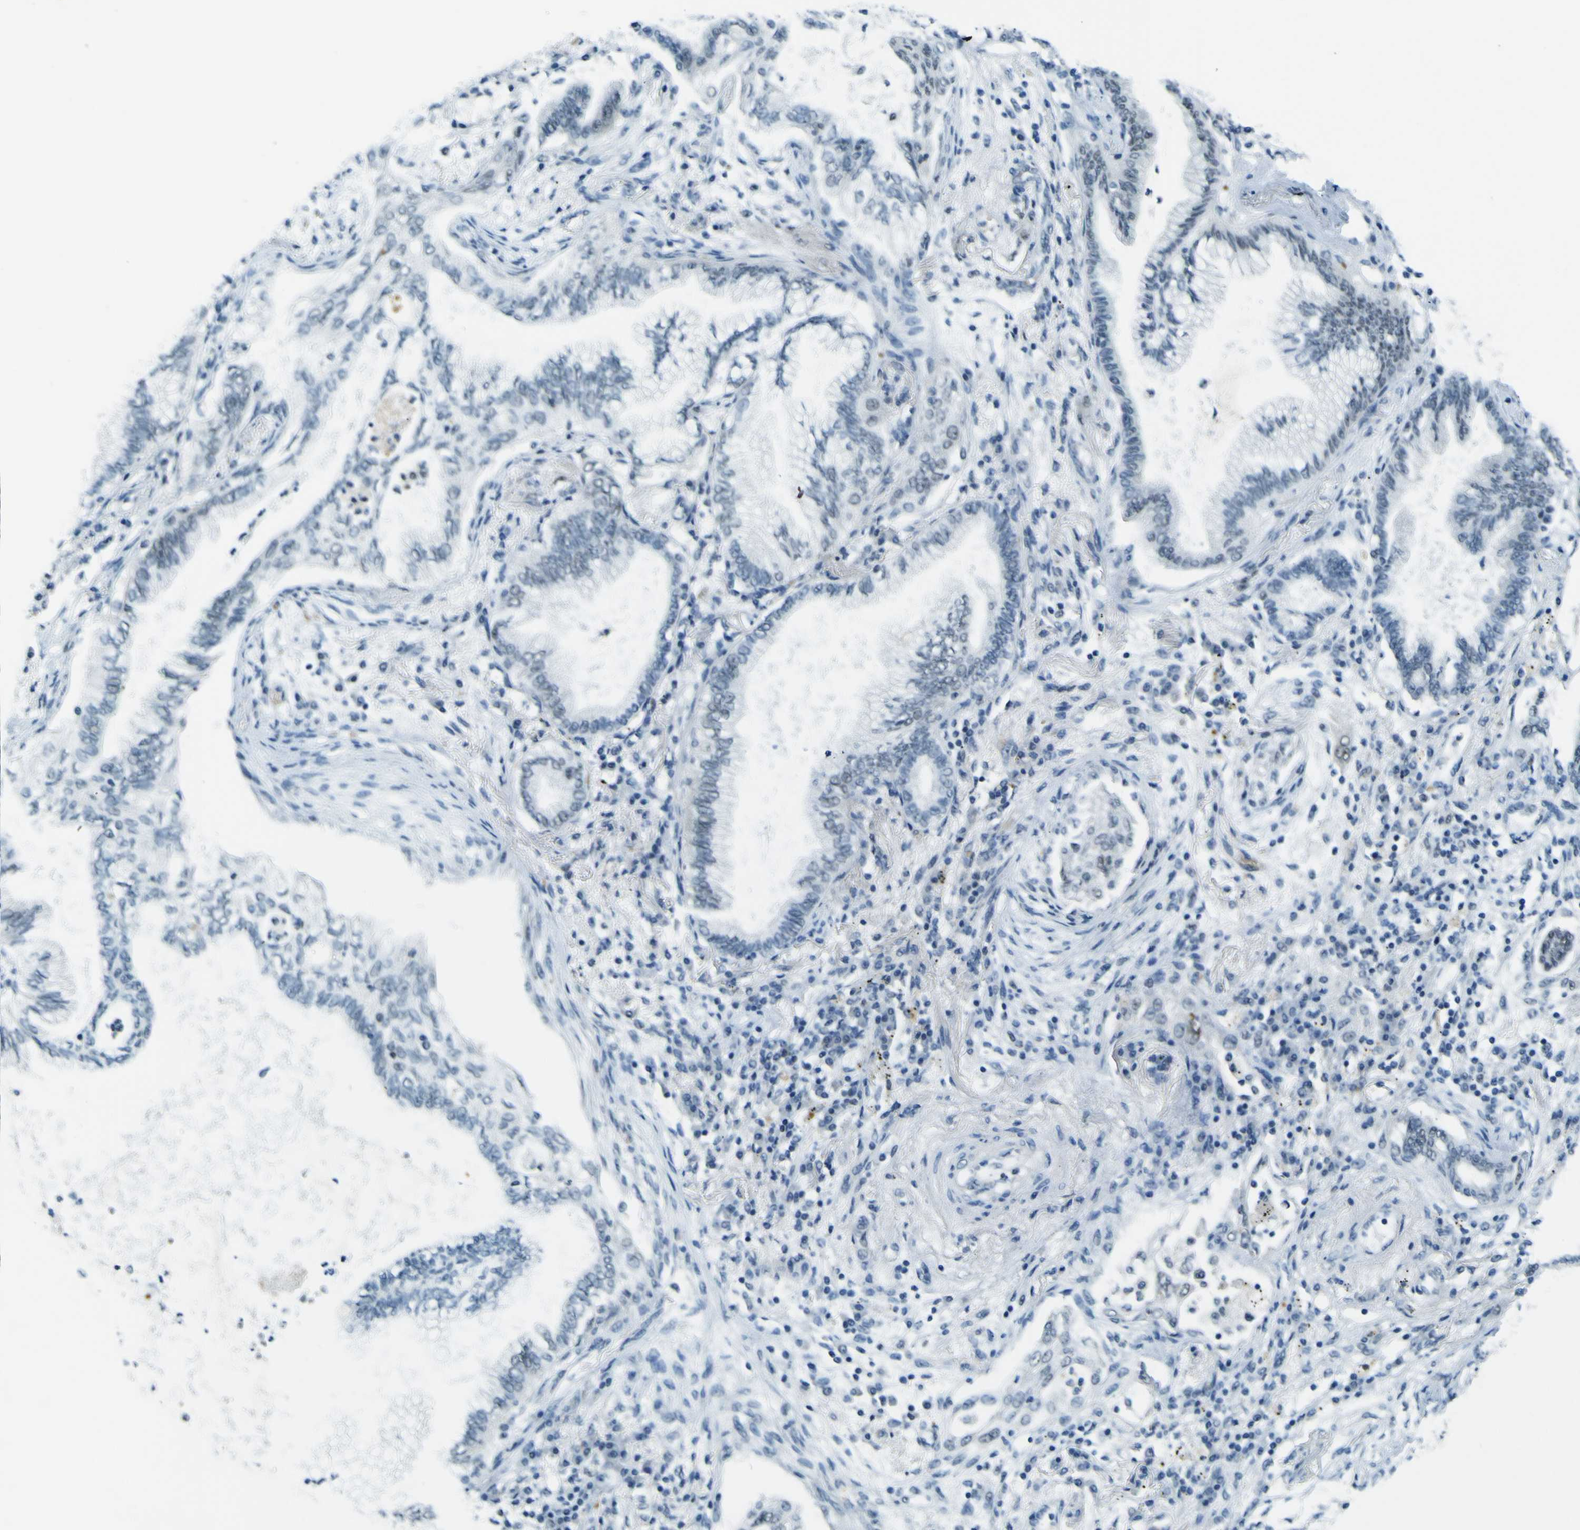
{"staining": {"intensity": "negative", "quantity": "none", "location": "none"}, "tissue": "lung cancer", "cell_type": "Tumor cells", "image_type": "cancer", "snomed": [{"axis": "morphology", "description": "Normal tissue, NOS"}, {"axis": "morphology", "description": "Adenocarcinoma, NOS"}, {"axis": "topography", "description": "Bronchus"}, {"axis": "topography", "description": "Lung"}], "caption": "This is an immunohistochemistry histopathology image of human lung adenocarcinoma. There is no positivity in tumor cells.", "gene": "CEBPG", "patient": {"sex": "female", "age": 70}}